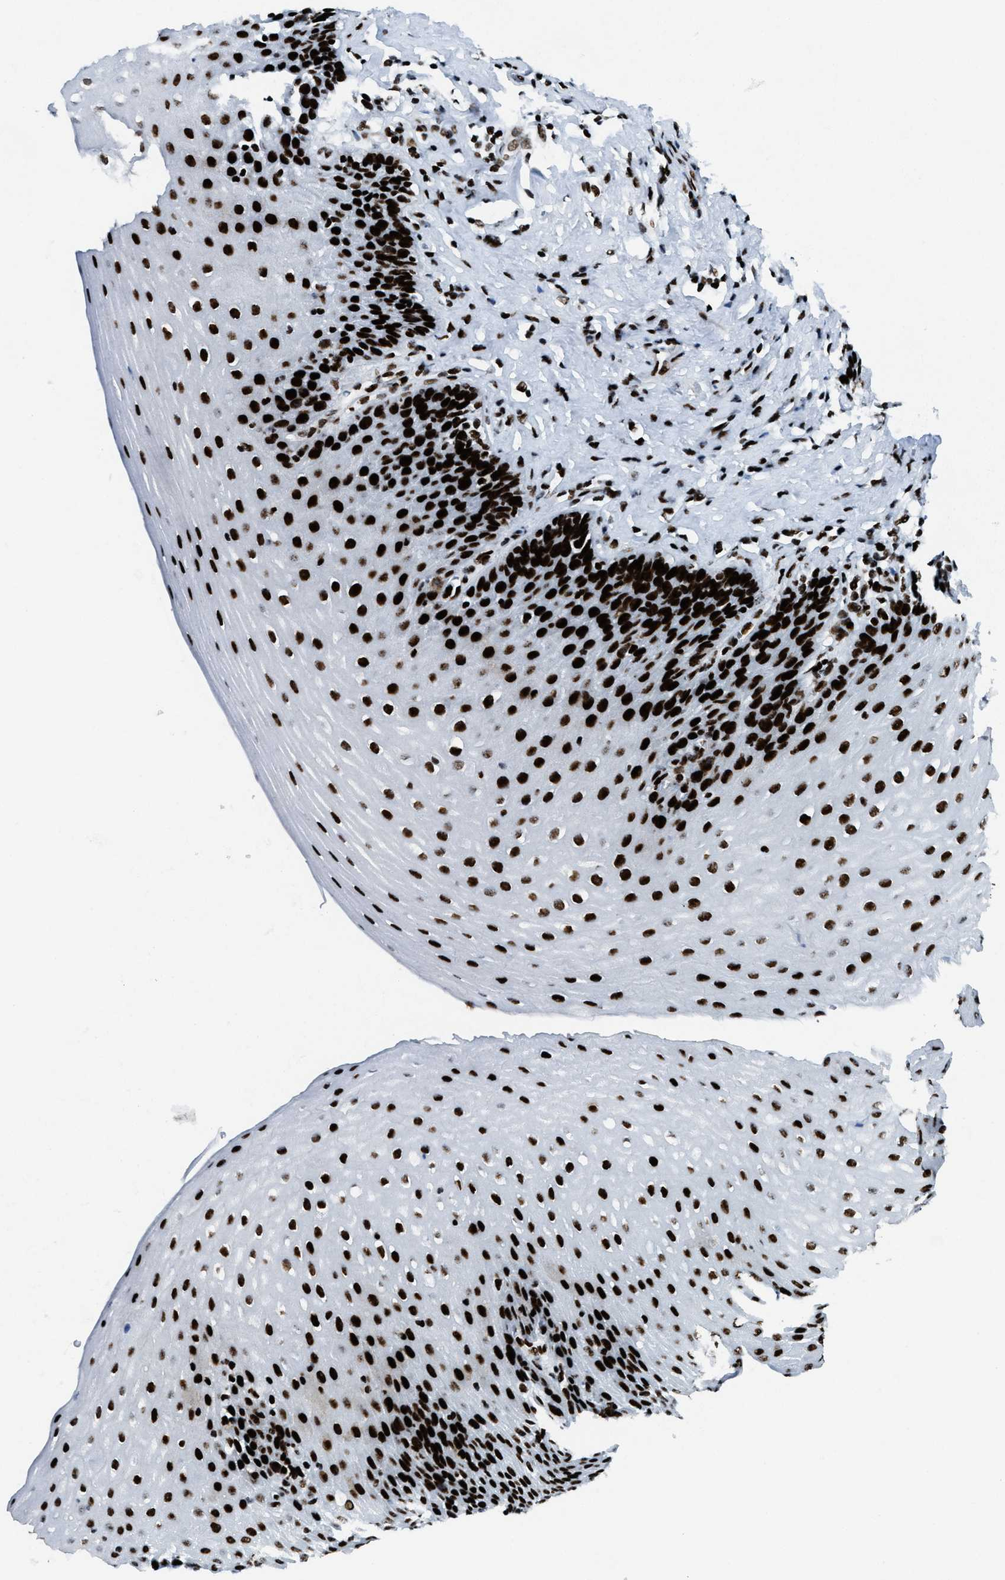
{"staining": {"intensity": "strong", "quantity": ">75%", "location": "nuclear"}, "tissue": "esophagus", "cell_type": "Squamous epithelial cells", "image_type": "normal", "snomed": [{"axis": "morphology", "description": "Normal tissue, NOS"}, {"axis": "topography", "description": "Esophagus"}], "caption": "Strong nuclear positivity for a protein is appreciated in approximately >75% of squamous epithelial cells of unremarkable esophagus using IHC.", "gene": "NONO", "patient": {"sex": "female", "age": 61}}